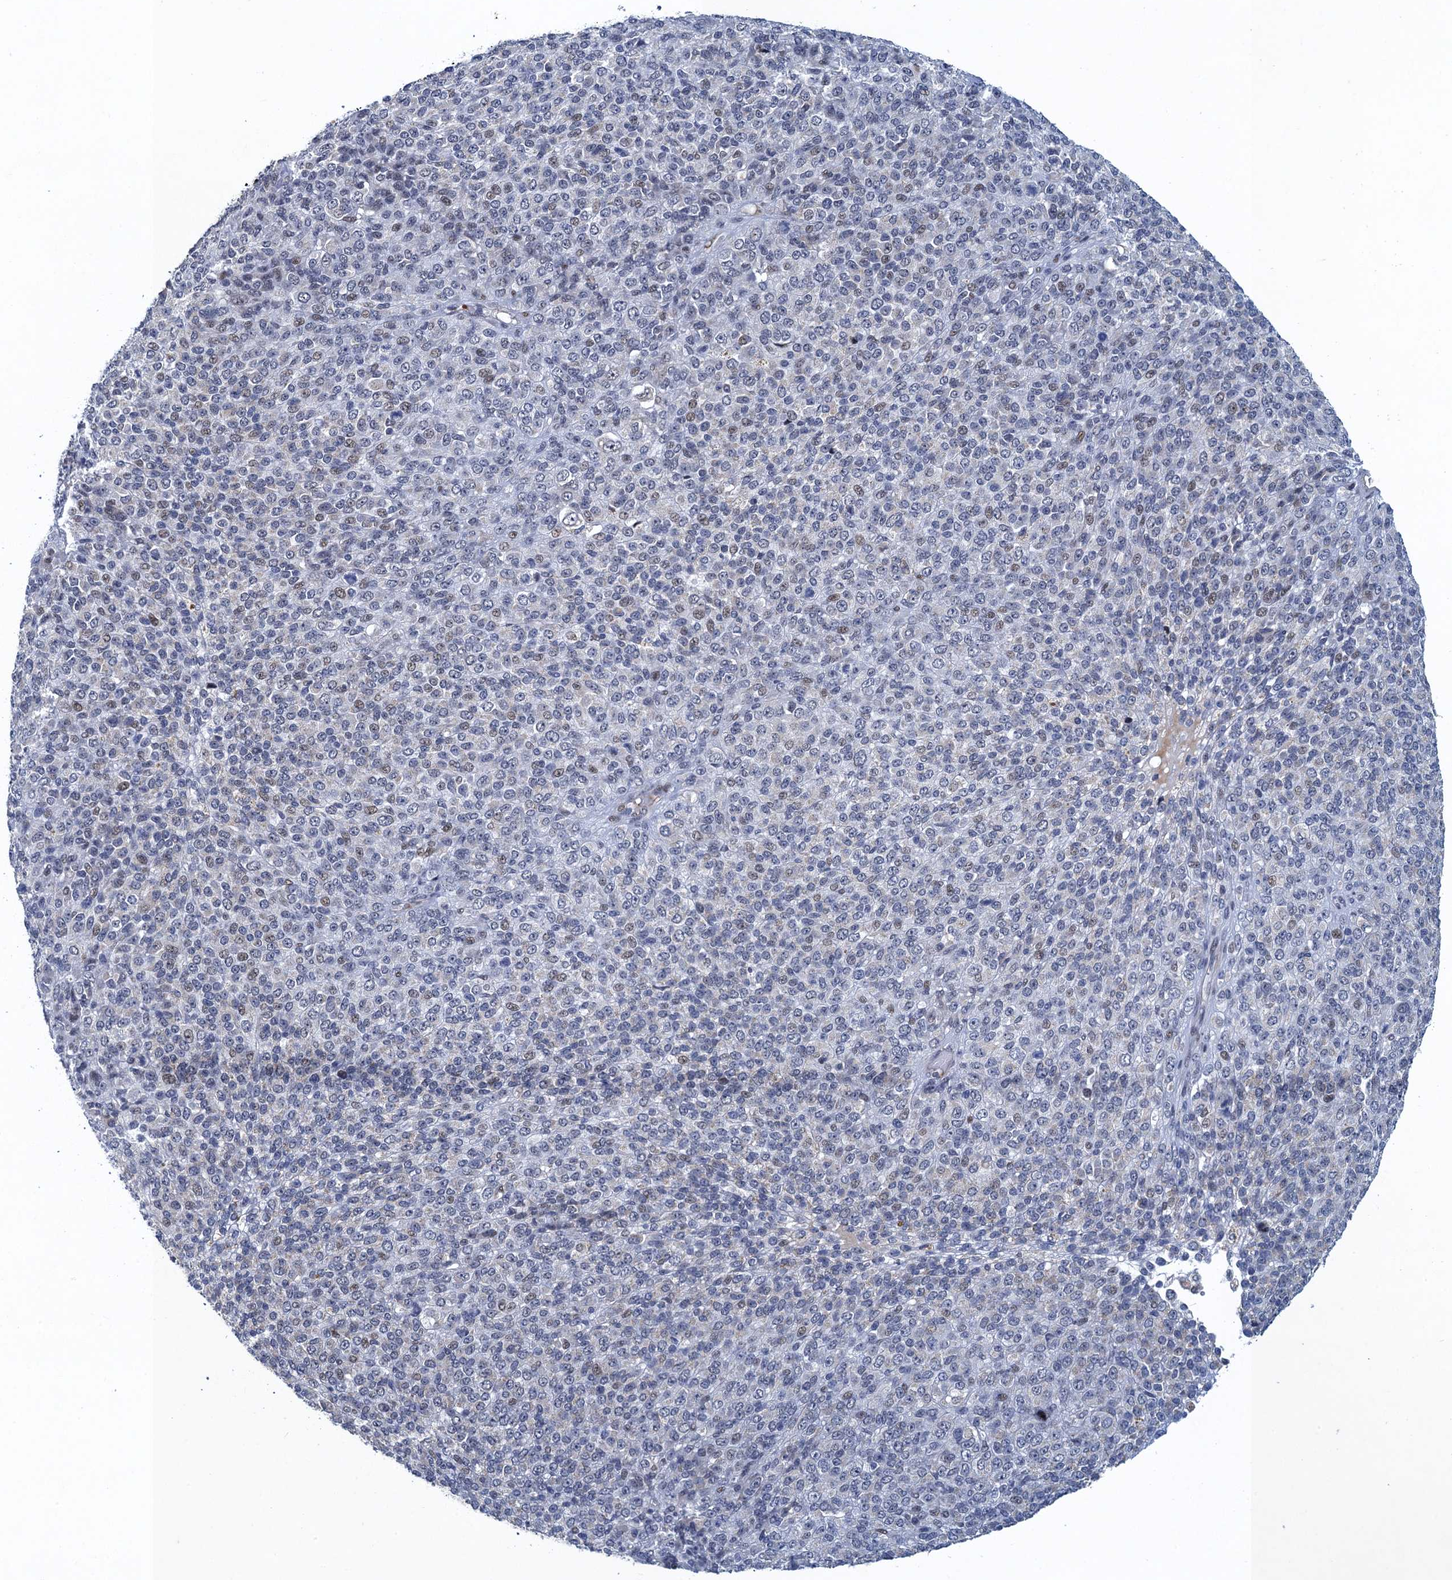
{"staining": {"intensity": "negative", "quantity": "none", "location": "none"}, "tissue": "melanoma", "cell_type": "Tumor cells", "image_type": "cancer", "snomed": [{"axis": "morphology", "description": "Malignant melanoma, Metastatic site"}, {"axis": "topography", "description": "Brain"}], "caption": "Immunohistochemical staining of melanoma shows no significant staining in tumor cells. (Stains: DAB (3,3'-diaminobenzidine) immunohistochemistry (IHC) with hematoxylin counter stain, Microscopy: brightfield microscopy at high magnification).", "gene": "ATOSA", "patient": {"sex": "female", "age": 56}}